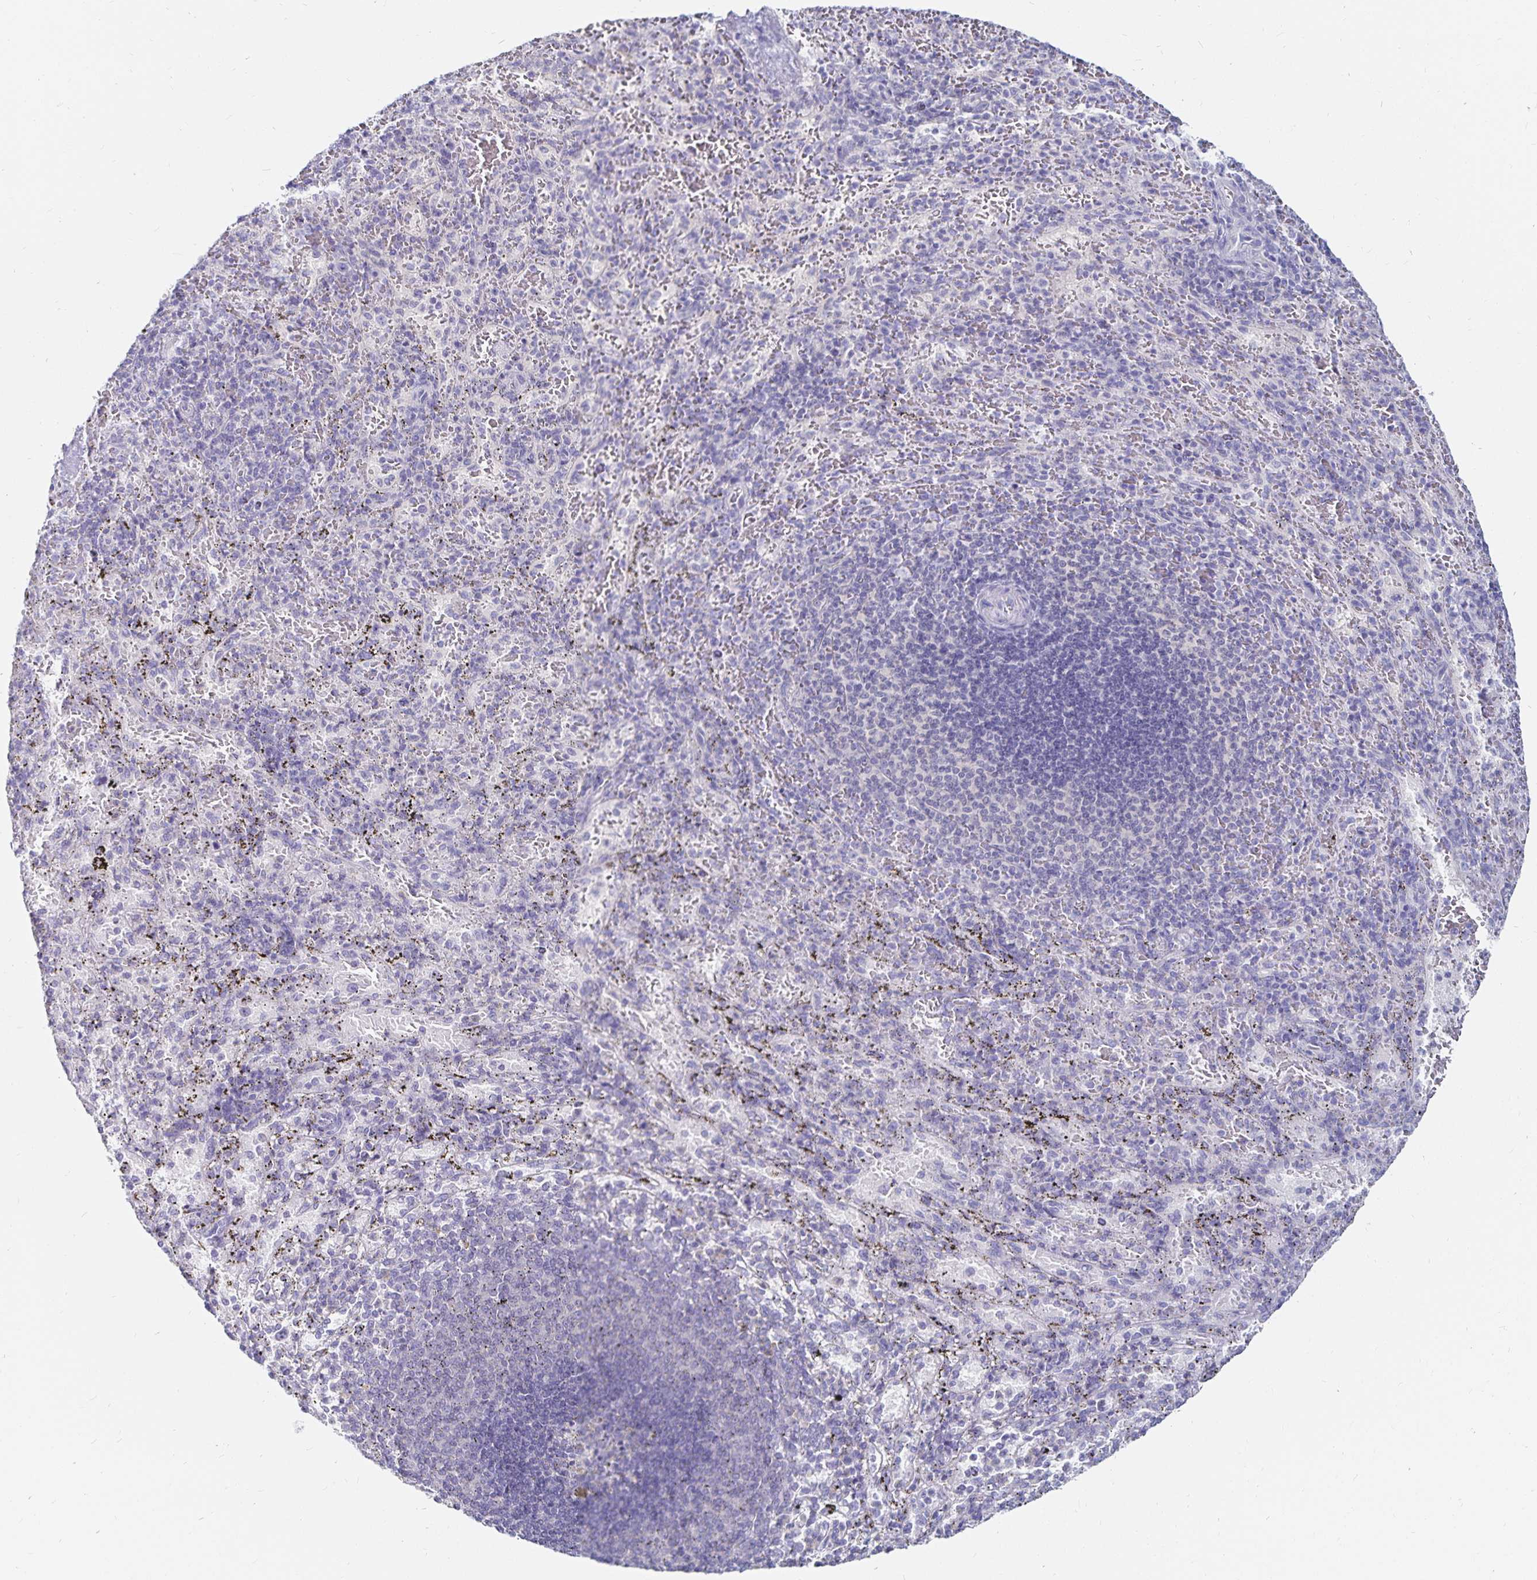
{"staining": {"intensity": "strong", "quantity": "<25%", "location": "cytoplasmic/membranous"}, "tissue": "spleen", "cell_type": "Cells in red pulp", "image_type": "normal", "snomed": [{"axis": "morphology", "description": "Normal tissue, NOS"}, {"axis": "topography", "description": "Spleen"}], "caption": "Immunohistochemistry (IHC) micrograph of normal spleen: human spleen stained using immunohistochemistry (IHC) demonstrates medium levels of strong protein expression localized specifically in the cytoplasmic/membranous of cells in red pulp, appearing as a cytoplasmic/membranous brown color.", "gene": "TNIP1", "patient": {"sex": "male", "age": 57}}